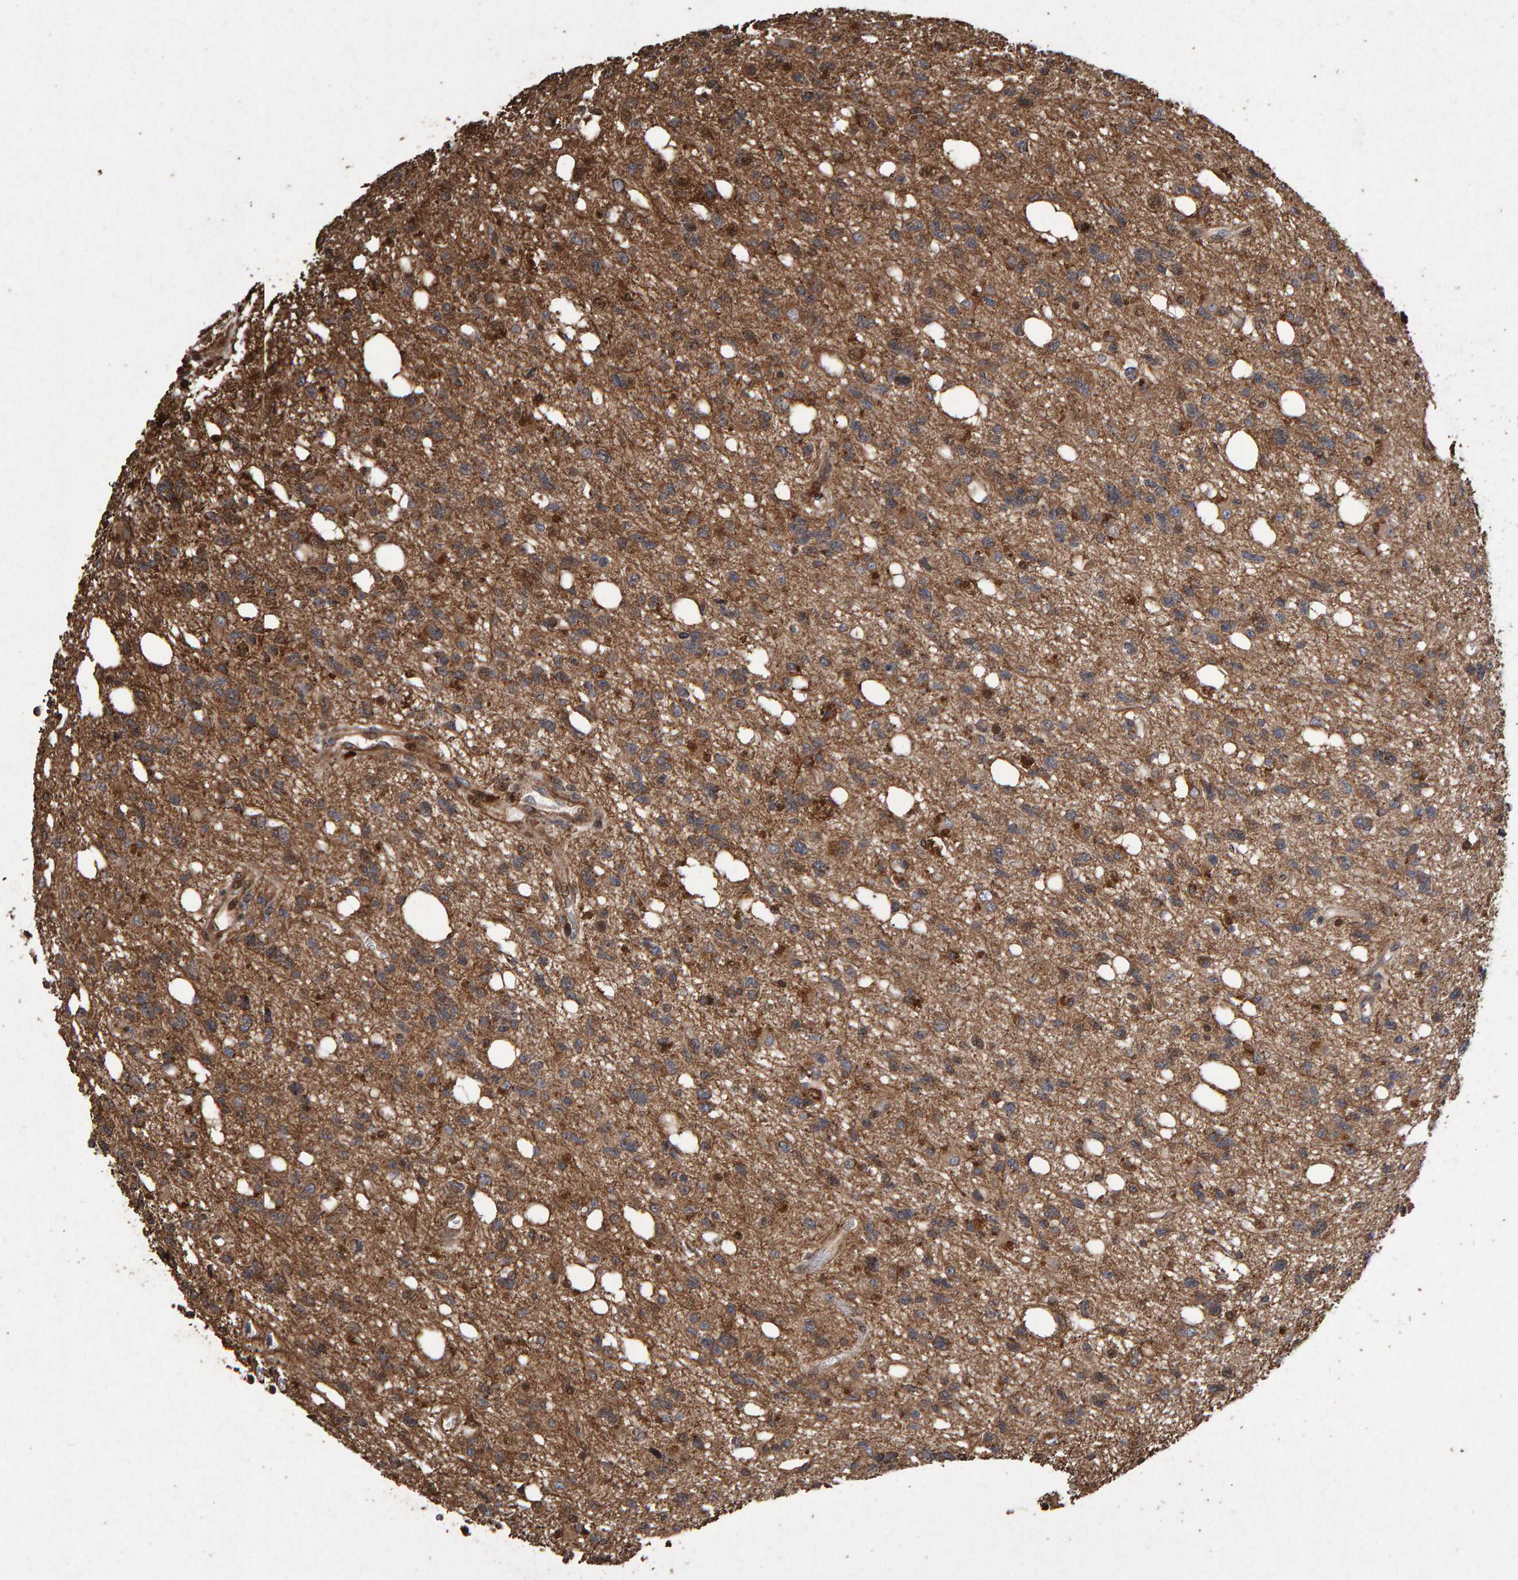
{"staining": {"intensity": "moderate", "quantity": ">75%", "location": "cytoplasmic/membranous"}, "tissue": "glioma", "cell_type": "Tumor cells", "image_type": "cancer", "snomed": [{"axis": "morphology", "description": "Glioma, malignant, High grade"}, {"axis": "topography", "description": "Brain"}], "caption": "Protein analysis of glioma tissue exhibits moderate cytoplasmic/membranous staining in about >75% of tumor cells.", "gene": "OSBP2", "patient": {"sex": "female", "age": 62}}